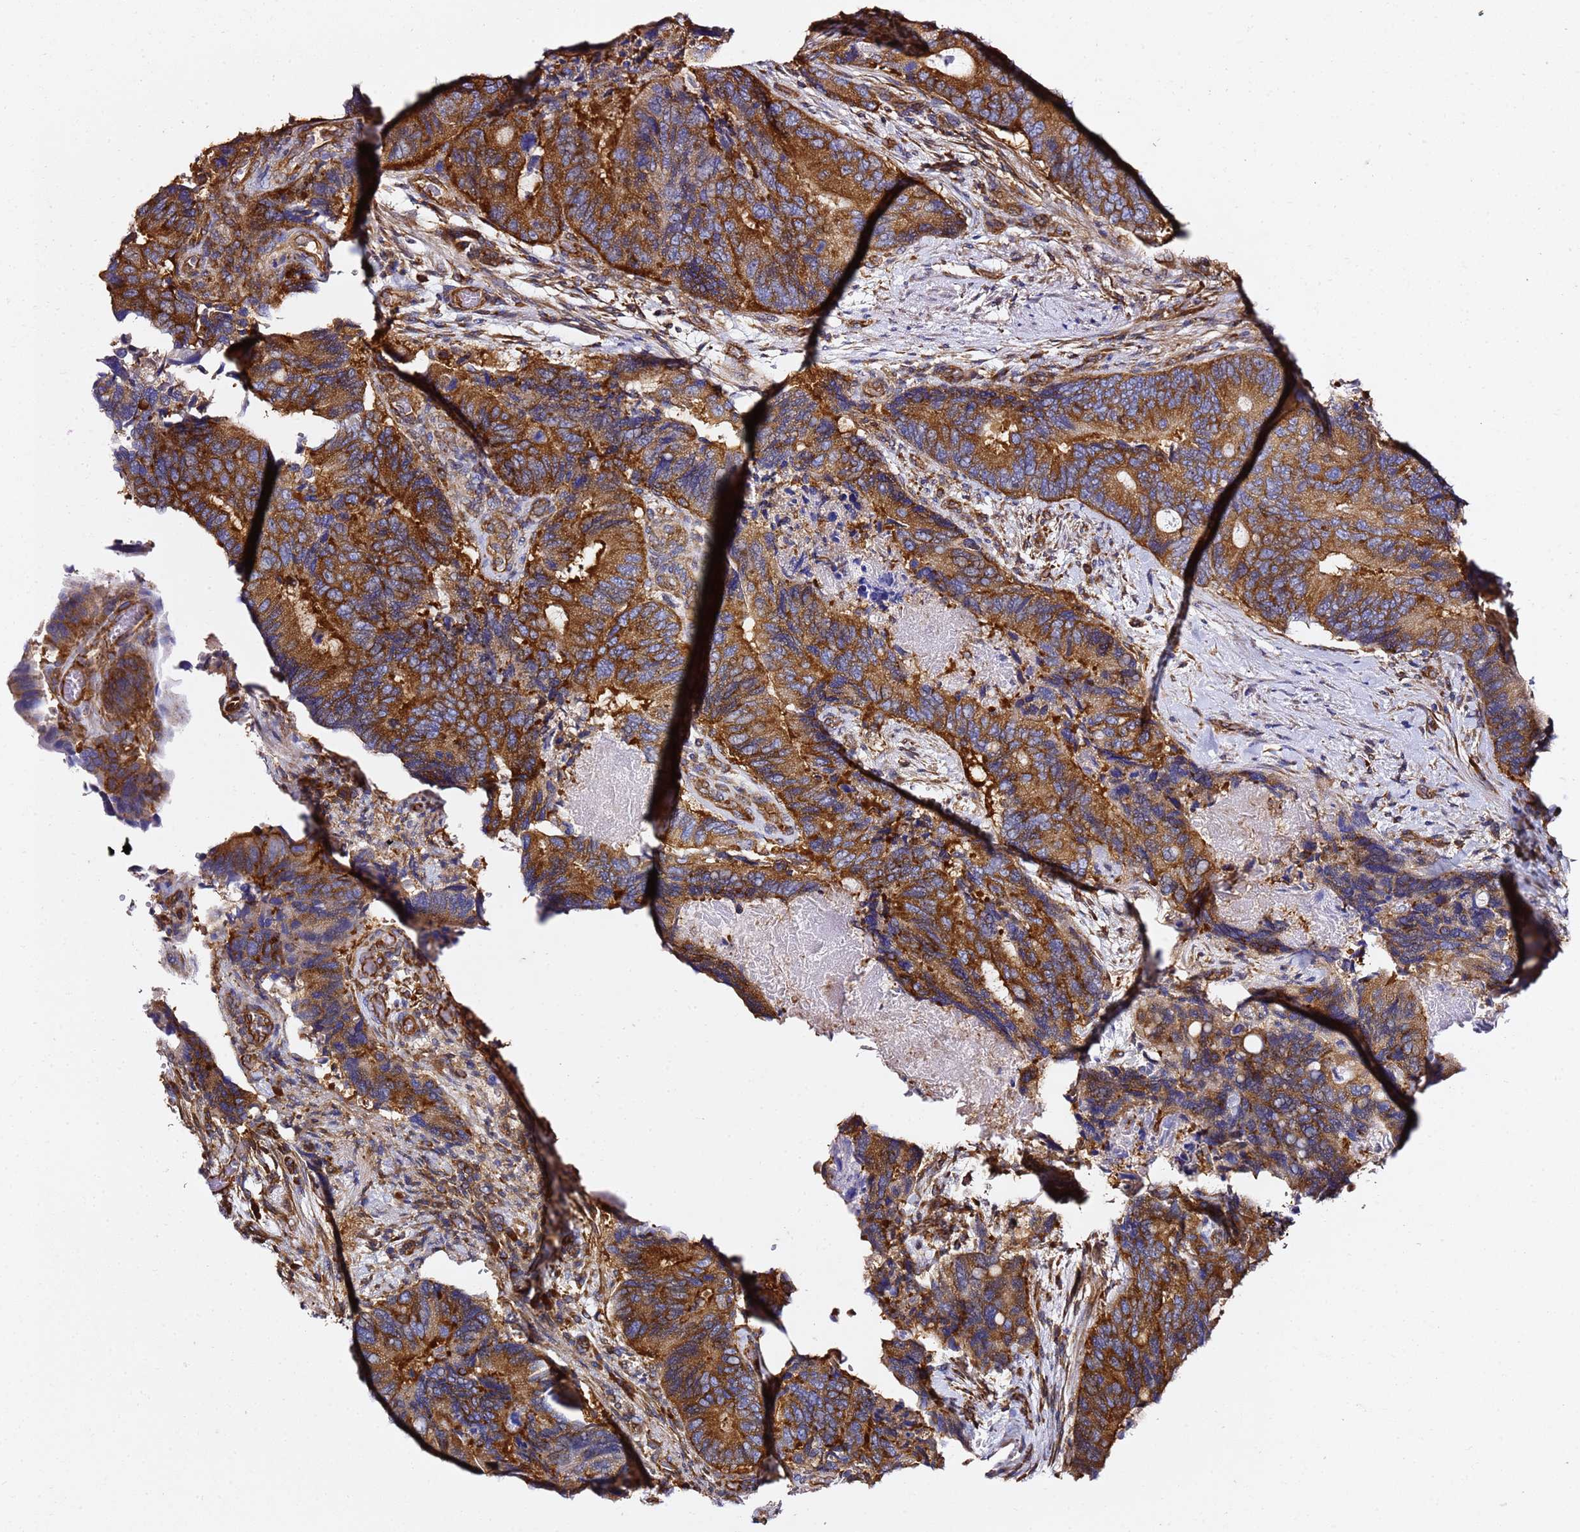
{"staining": {"intensity": "strong", "quantity": ">75%", "location": "cytoplasmic/membranous"}, "tissue": "colorectal cancer", "cell_type": "Tumor cells", "image_type": "cancer", "snomed": [{"axis": "morphology", "description": "Adenocarcinoma, NOS"}, {"axis": "topography", "description": "Colon"}], "caption": "Adenocarcinoma (colorectal) stained with a protein marker demonstrates strong staining in tumor cells.", "gene": "TPST1", "patient": {"sex": "male", "age": 84}}